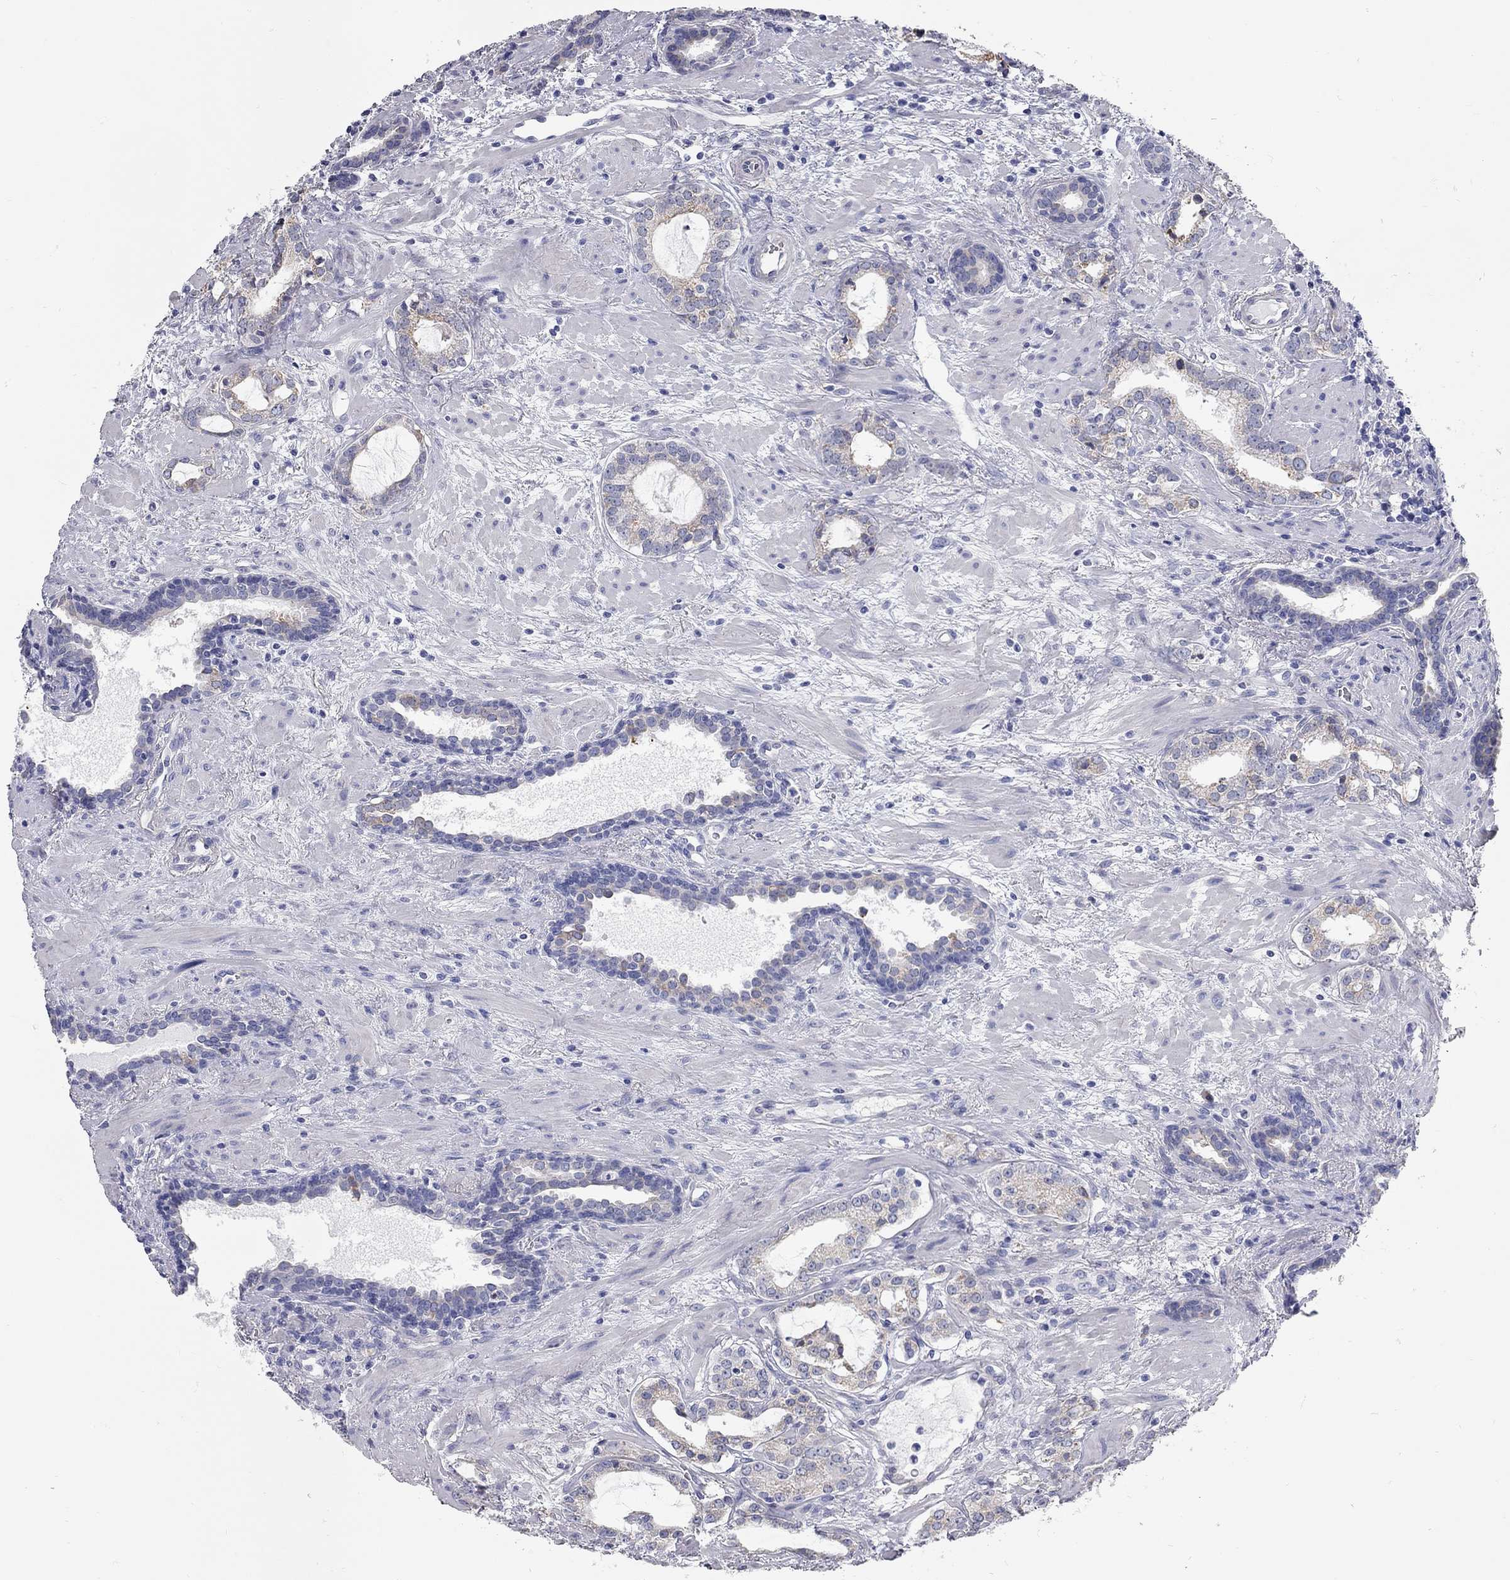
{"staining": {"intensity": "weak", "quantity": "25%-75%", "location": "cytoplasmic/membranous"}, "tissue": "prostate cancer", "cell_type": "Tumor cells", "image_type": "cancer", "snomed": [{"axis": "morphology", "description": "Adenocarcinoma, NOS"}, {"axis": "topography", "description": "Prostate"}], "caption": "Human prostate cancer (adenocarcinoma) stained for a protein (brown) demonstrates weak cytoplasmic/membranous positive positivity in about 25%-75% of tumor cells.", "gene": "XAGE2", "patient": {"sex": "male", "age": 66}}